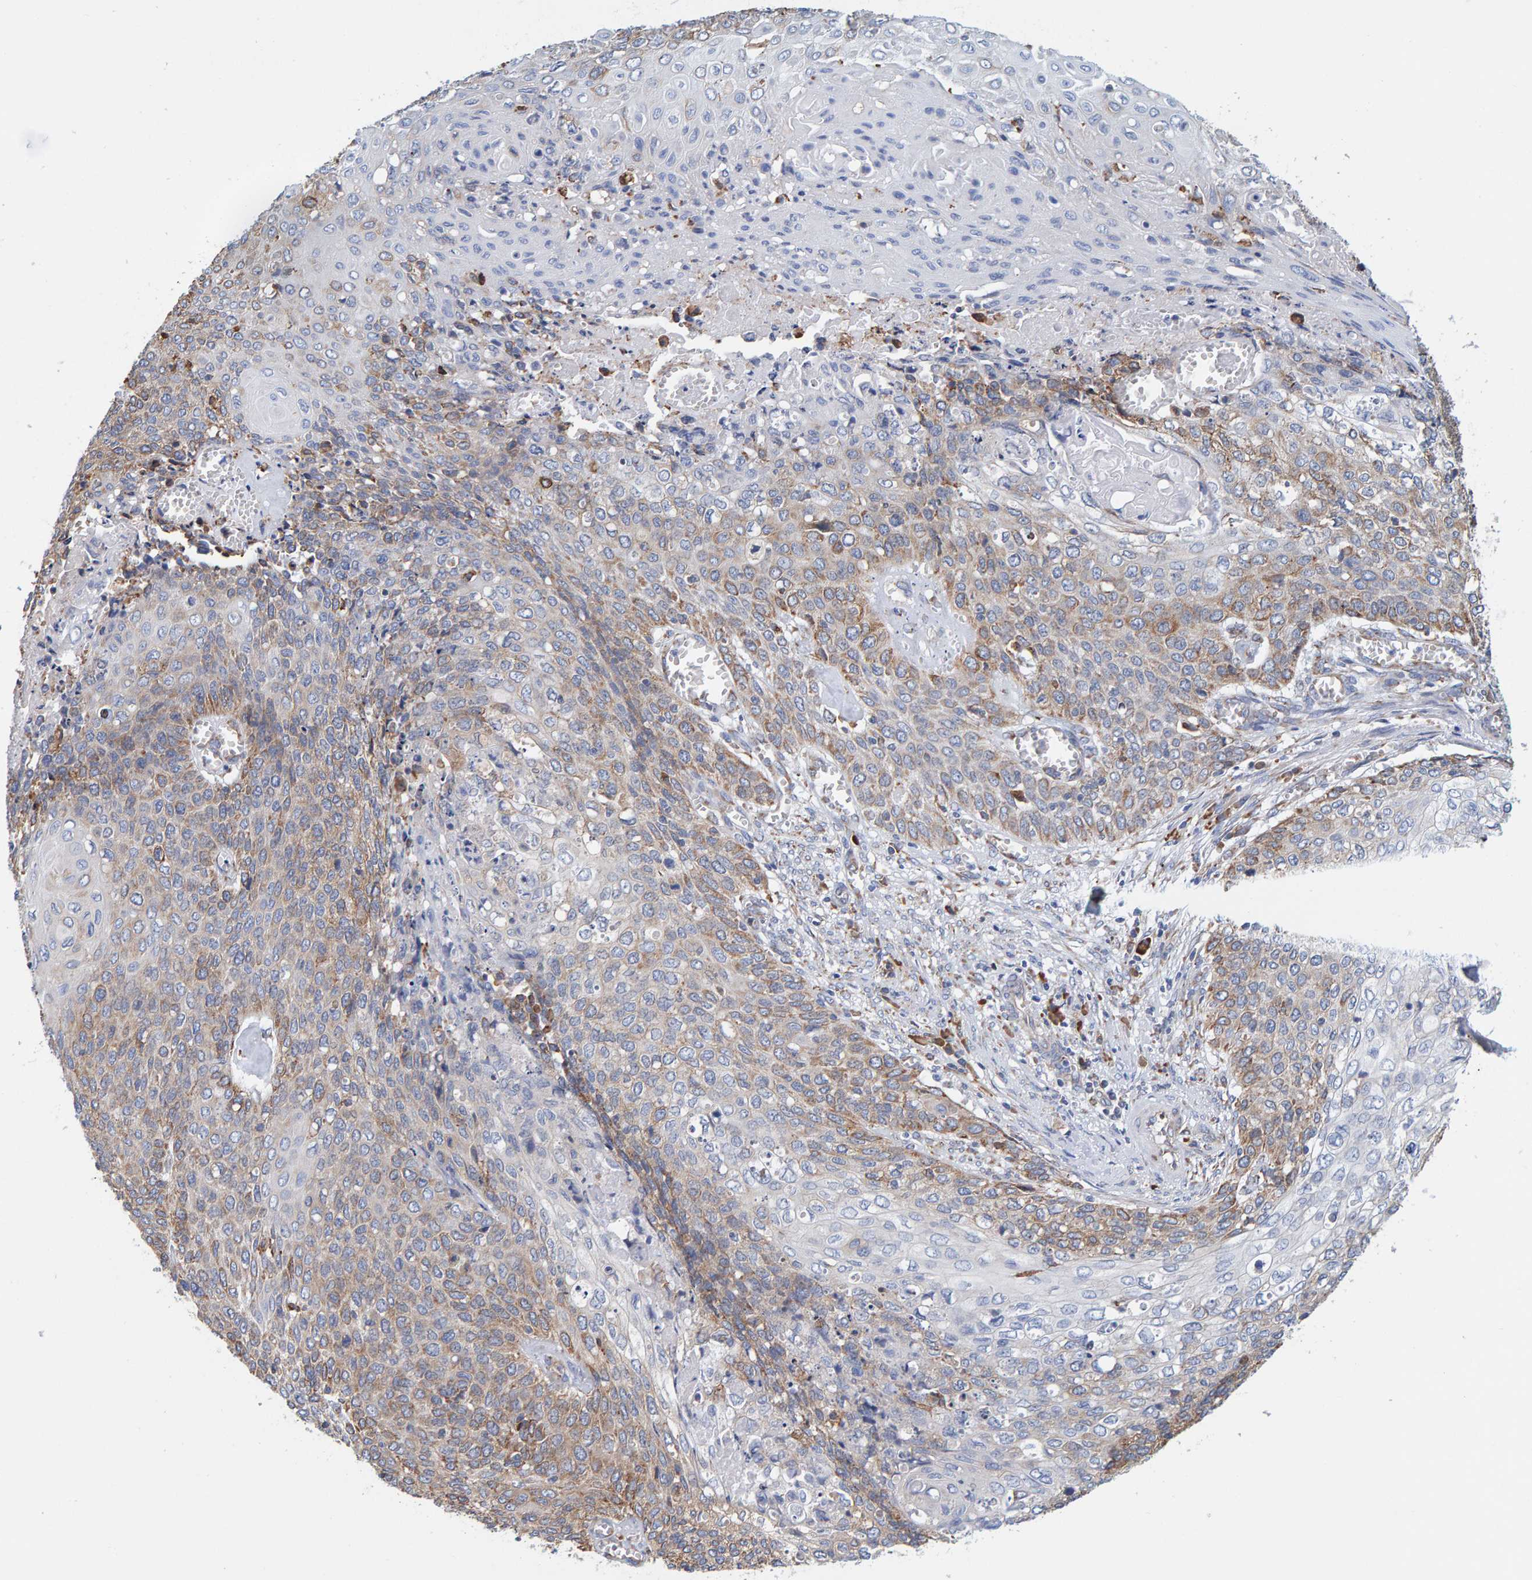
{"staining": {"intensity": "weak", "quantity": "25%-75%", "location": "cytoplasmic/membranous"}, "tissue": "cervical cancer", "cell_type": "Tumor cells", "image_type": "cancer", "snomed": [{"axis": "morphology", "description": "Squamous cell carcinoma, NOS"}, {"axis": "topography", "description": "Cervix"}], "caption": "Immunohistochemistry of human squamous cell carcinoma (cervical) displays low levels of weak cytoplasmic/membranous expression in about 25%-75% of tumor cells.", "gene": "SGPL1", "patient": {"sex": "female", "age": 39}}